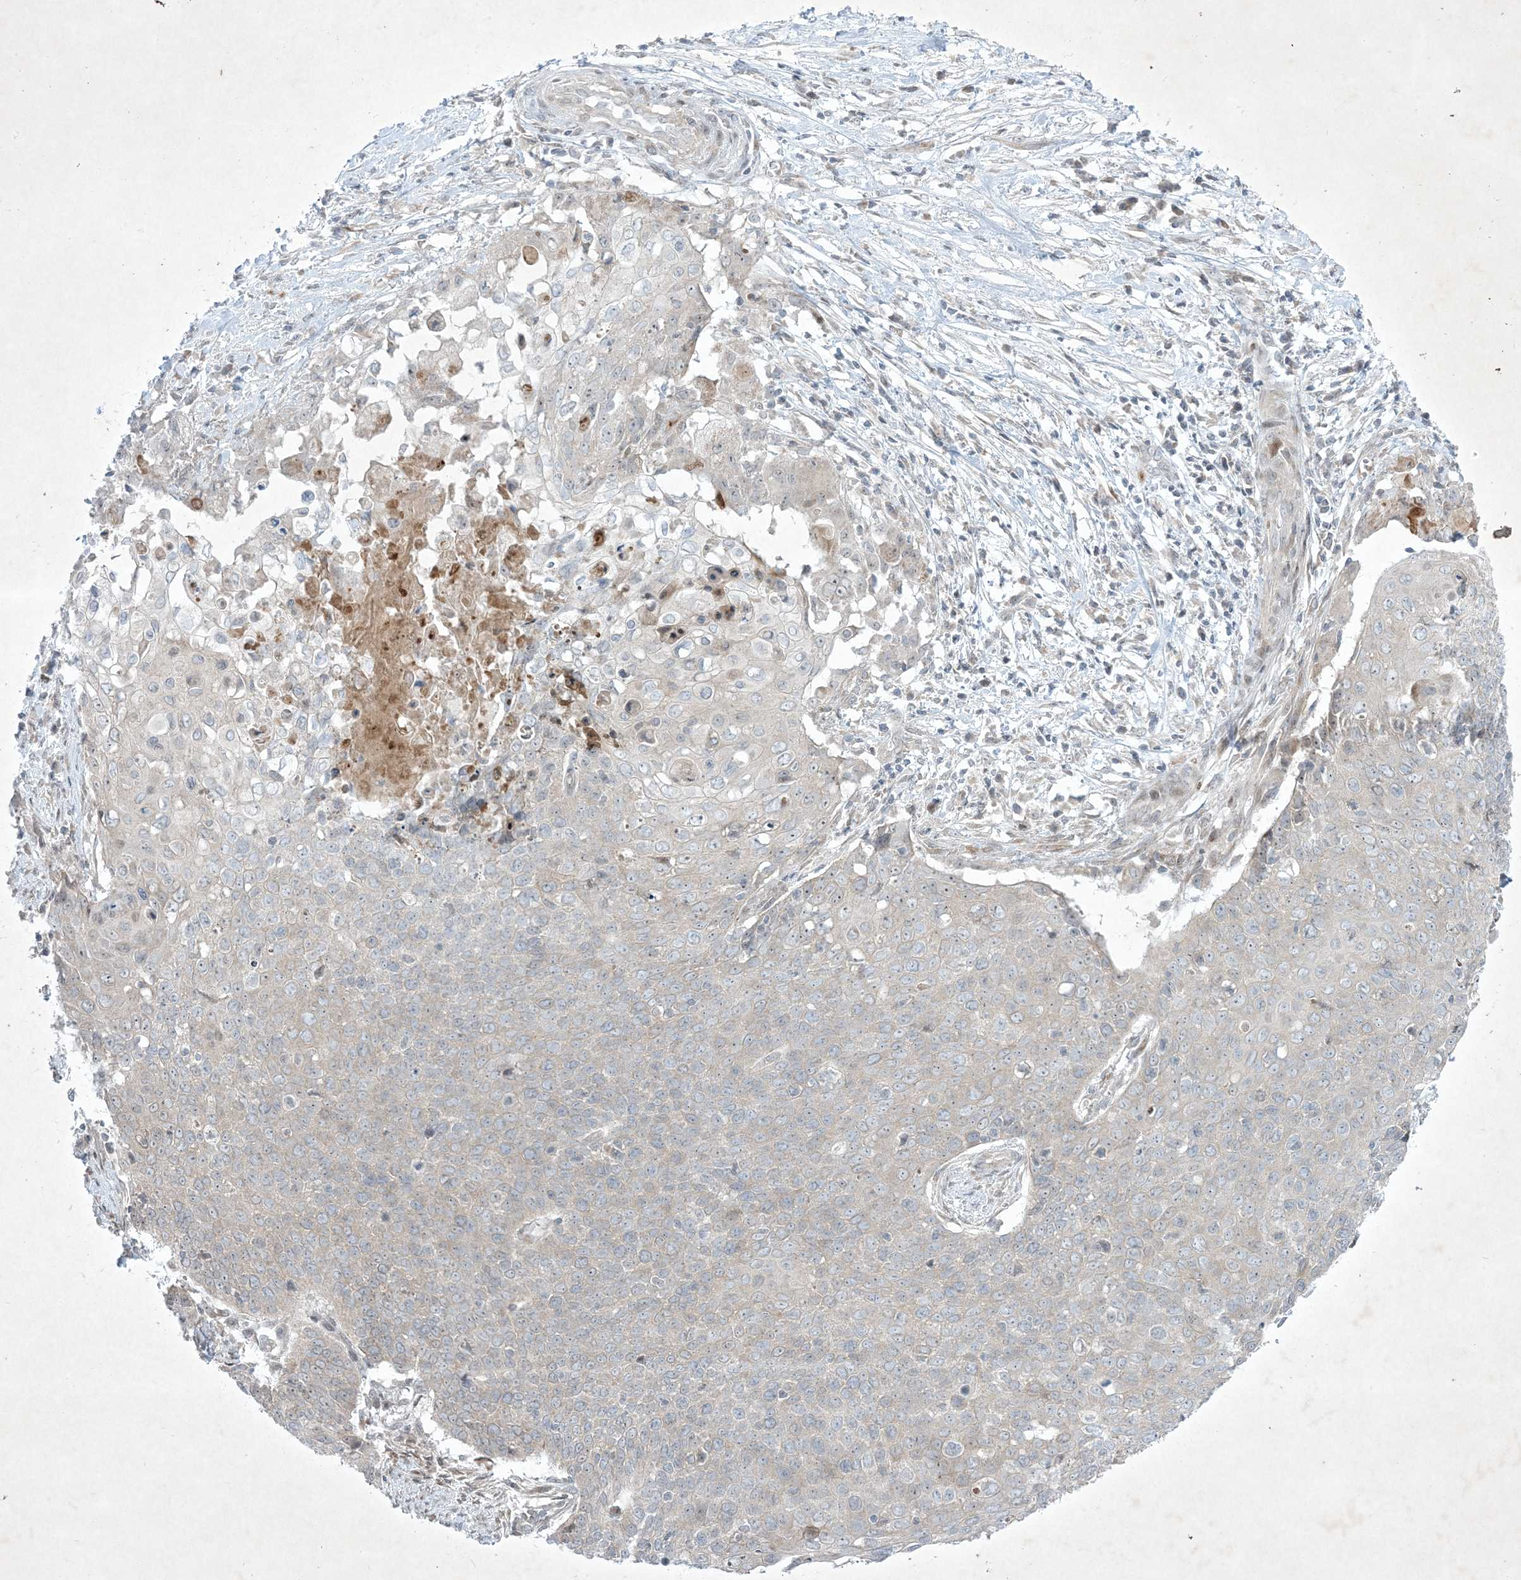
{"staining": {"intensity": "negative", "quantity": "none", "location": "none"}, "tissue": "cervical cancer", "cell_type": "Tumor cells", "image_type": "cancer", "snomed": [{"axis": "morphology", "description": "Squamous cell carcinoma, NOS"}, {"axis": "topography", "description": "Cervix"}], "caption": "Squamous cell carcinoma (cervical) was stained to show a protein in brown. There is no significant expression in tumor cells. (DAB (3,3'-diaminobenzidine) immunohistochemistry with hematoxylin counter stain).", "gene": "SOGA3", "patient": {"sex": "female", "age": 39}}